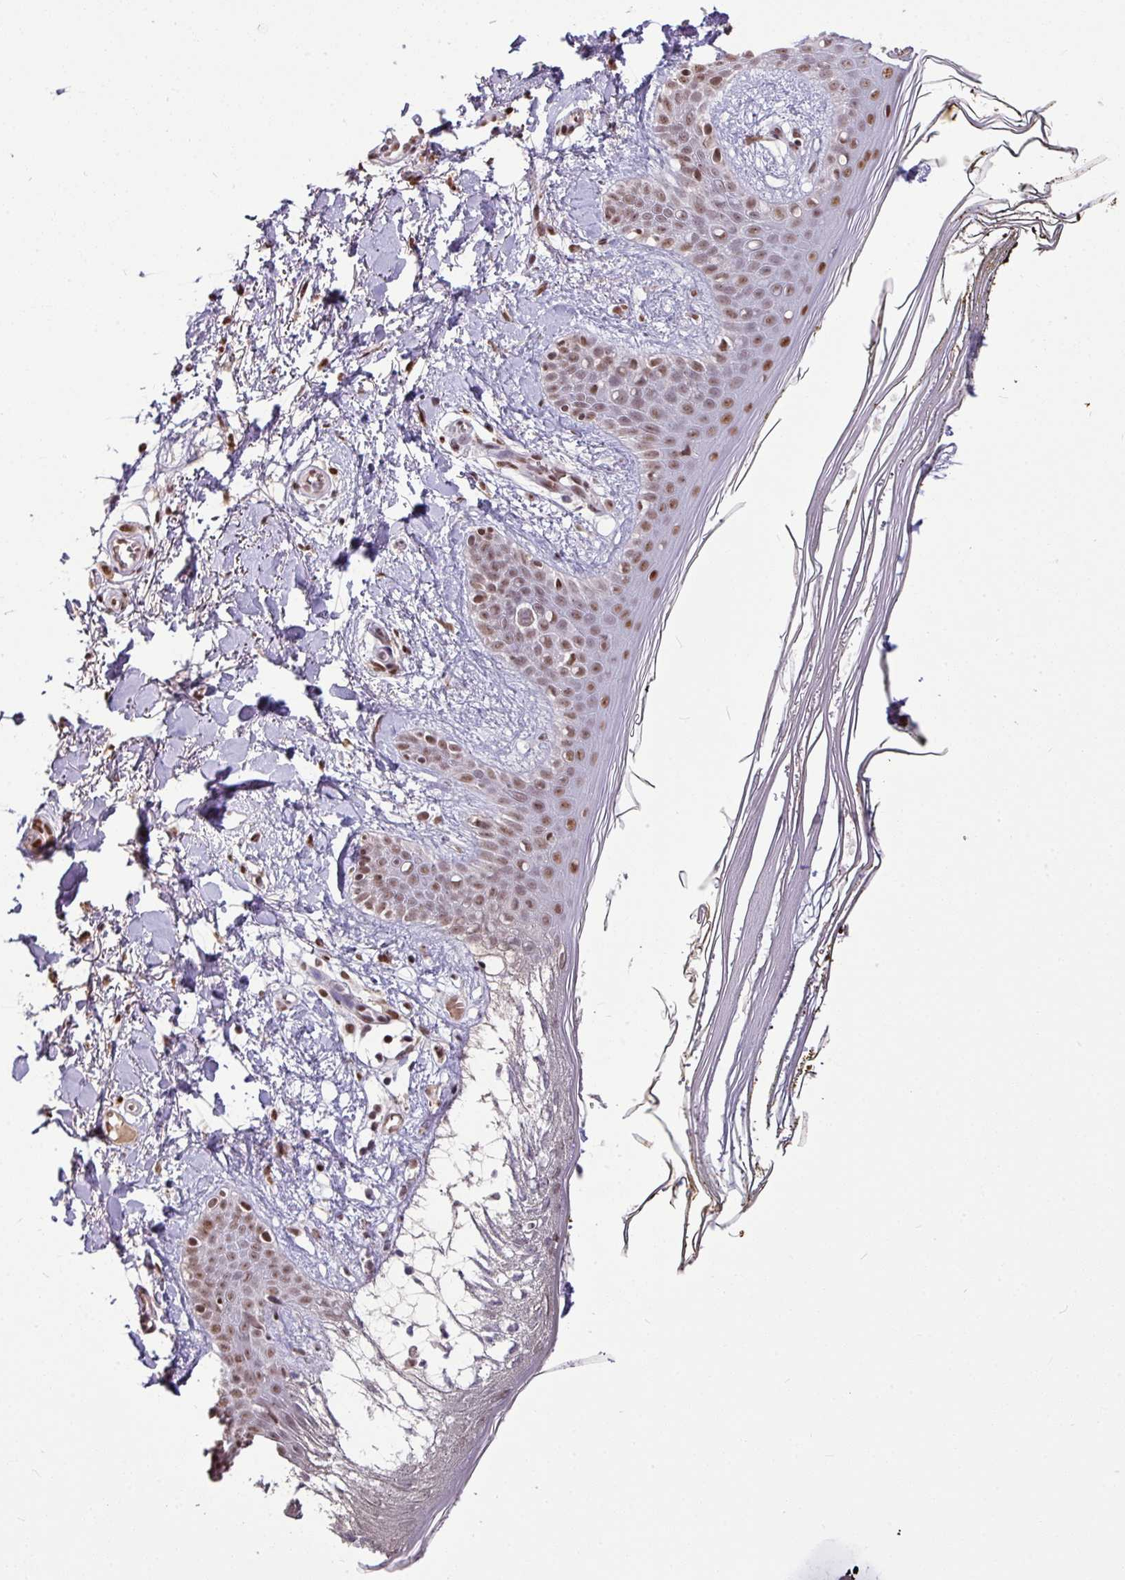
{"staining": {"intensity": "moderate", "quantity": ">75%", "location": "nuclear"}, "tissue": "skin", "cell_type": "Fibroblasts", "image_type": "normal", "snomed": [{"axis": "morphology", "description": "Normal tissue, NOS"}, {"axis": "topography", "description": "Skin"}], "caption": "High-power microscopy captured an IHC histopathology image of benign skin, revealing moderate nuclear positivity in about >75% of fibroblasts. Immunohistochemistry (ihc) stains the protein of interest in brown and the nuclei are stained blue.", "gene": "TDG", "patient": {"sex": "female", "age": 34}}